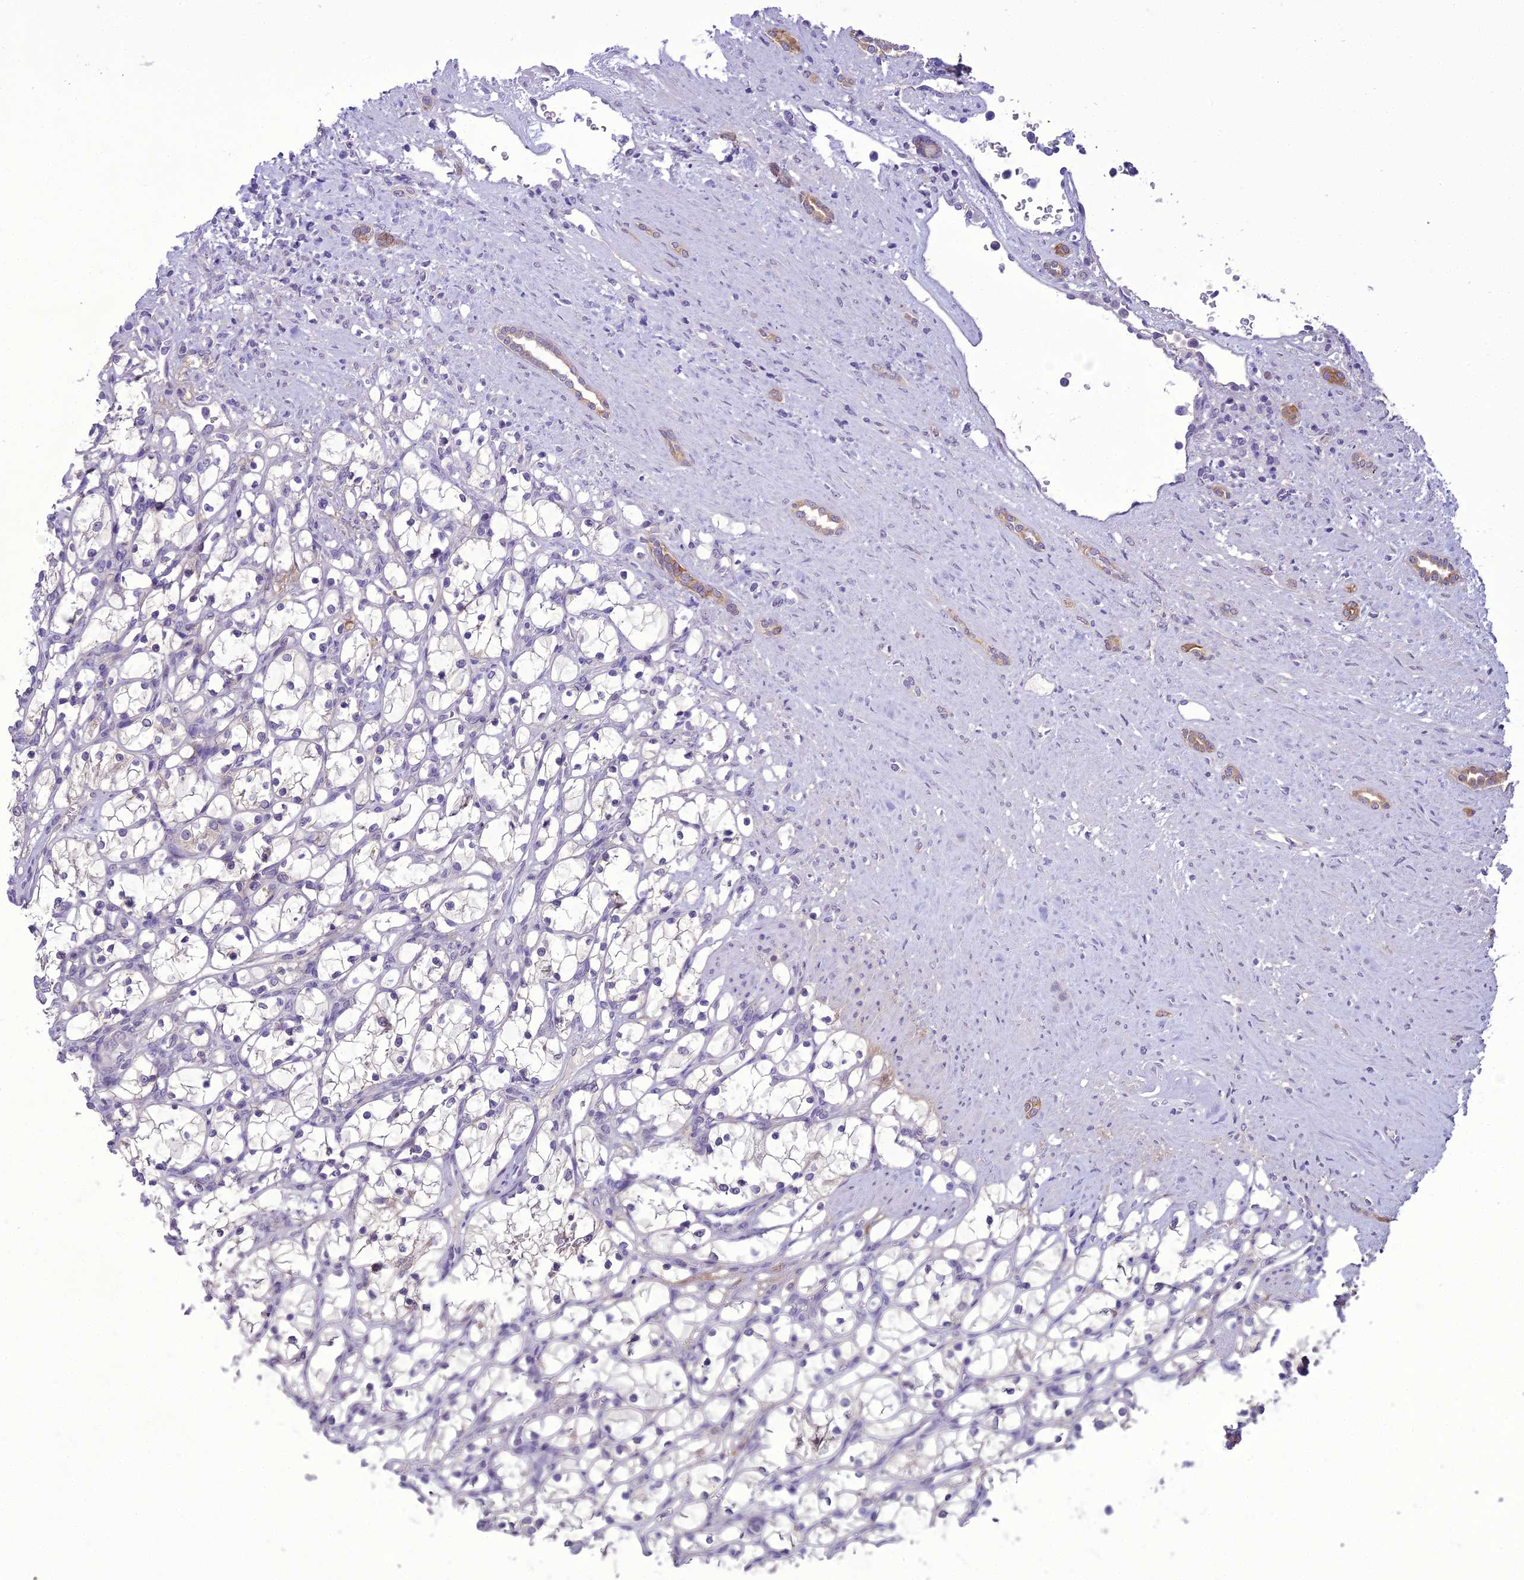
{"staining": {"intensity": "negative", "quantity": "none", "location": "none"}, "tissue": "renal cancer", "cell_type": "Tumor cells", "image_type": "cancer", "snomed": [{"axis": "morphology", "description": "Adenocarcinoma, NOS"}, {"axis": "topography", "description": "Kidney"}], "caption": "A photomicrograph of human adenocarcinoma (renal) is negative for staining in tumor cells.", "gene": "SCRT1", "patient": {"sex": "female", "age": 69}}